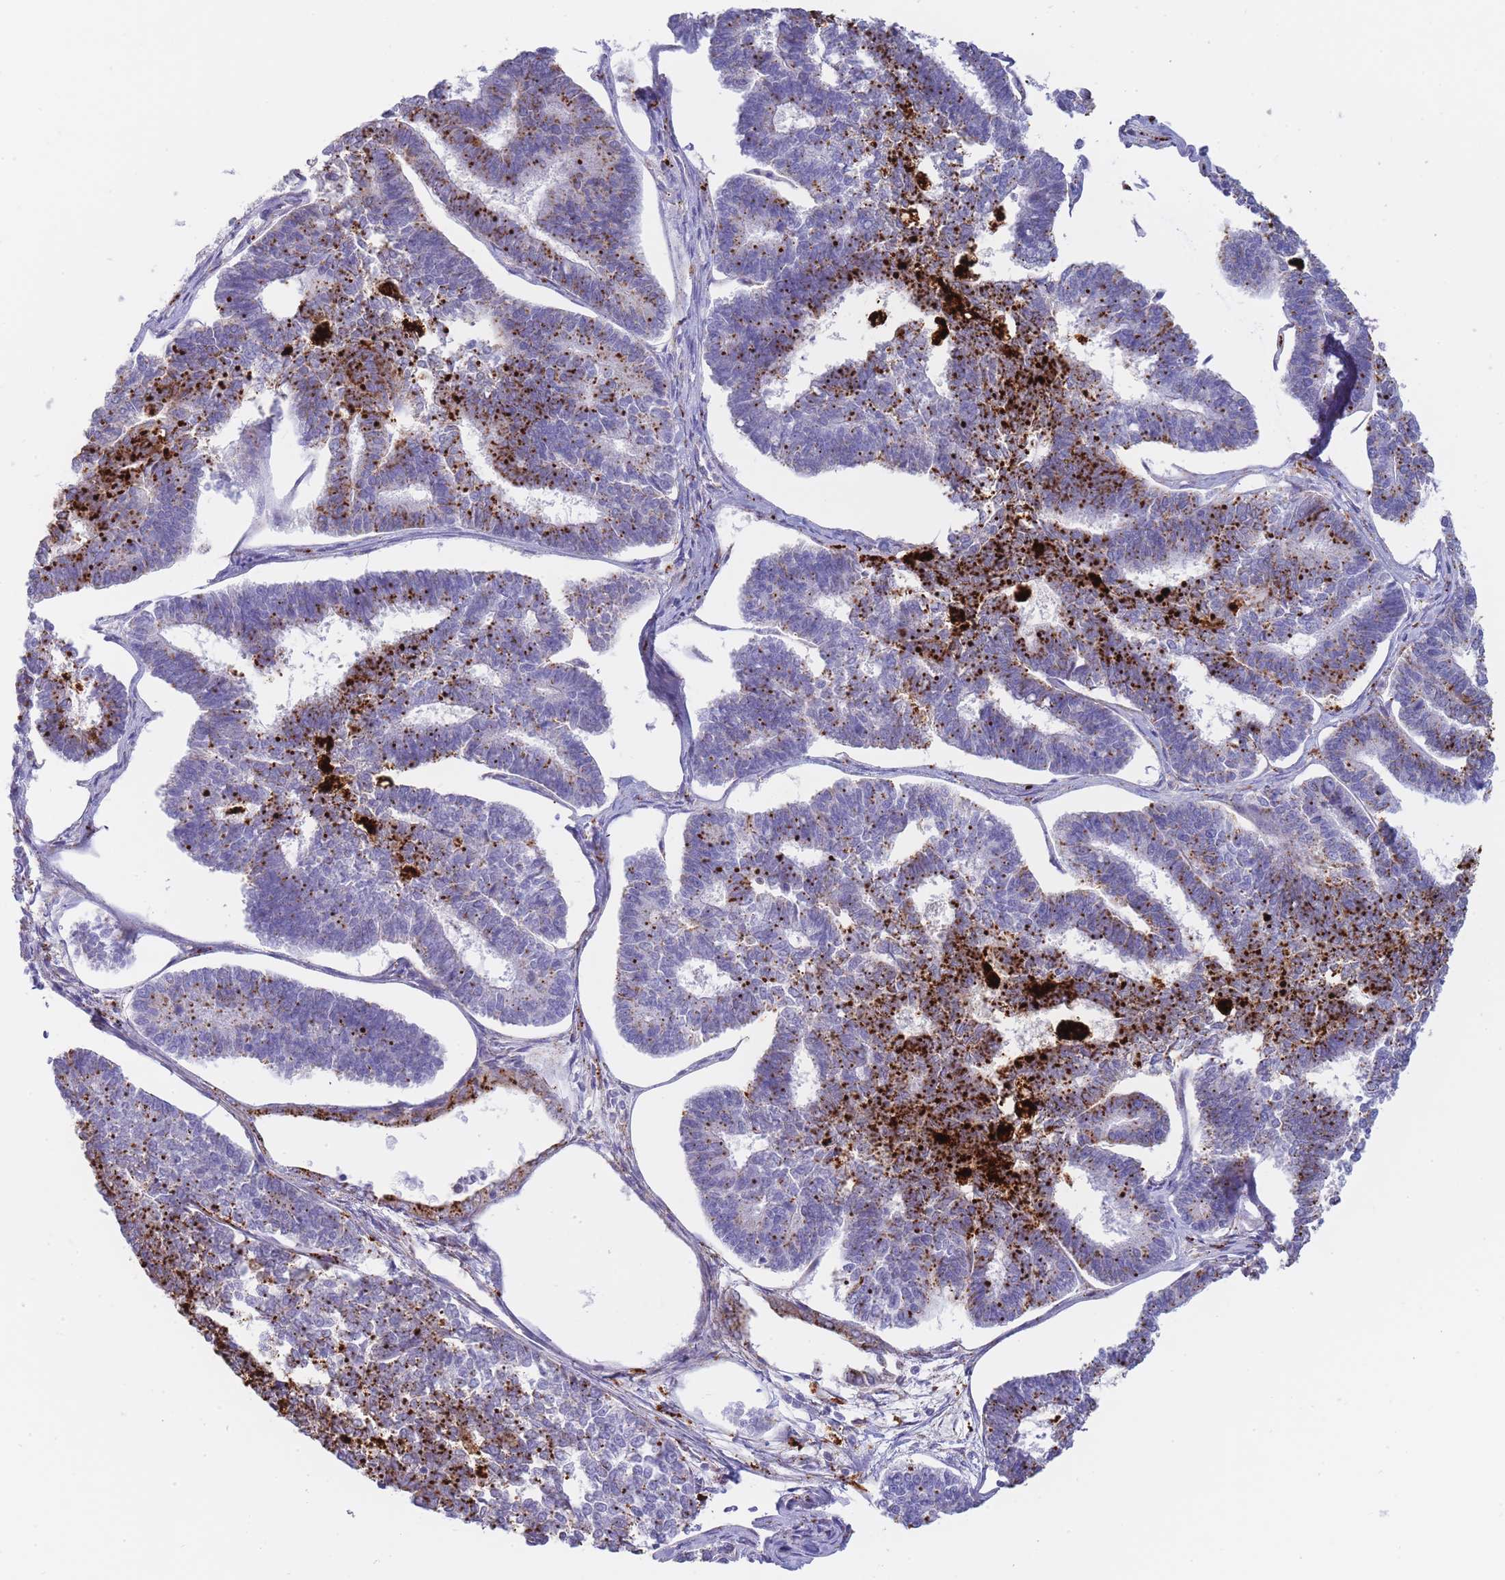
{"staining": {"intensity": "moderate", "quantity": "<25%", "location": "cytoplasmic/membranous"}, "tissue": "endometrial cancer", "cell_type": "Tumor cells", "image_type": "cancer", "snomed": [{"axis": "morphology", "description": "Adenocarcinoma, NOS"}, {"axis": "topography", "description": "Endometrium"}], "caption": "This is a histology image of IHC staining of endometrial cancer, which shows moderate expression in the cytoplasmic/membranous of tumor cells.", "gene": "GAA", "patient": {"sex": "female", "age": 70}}